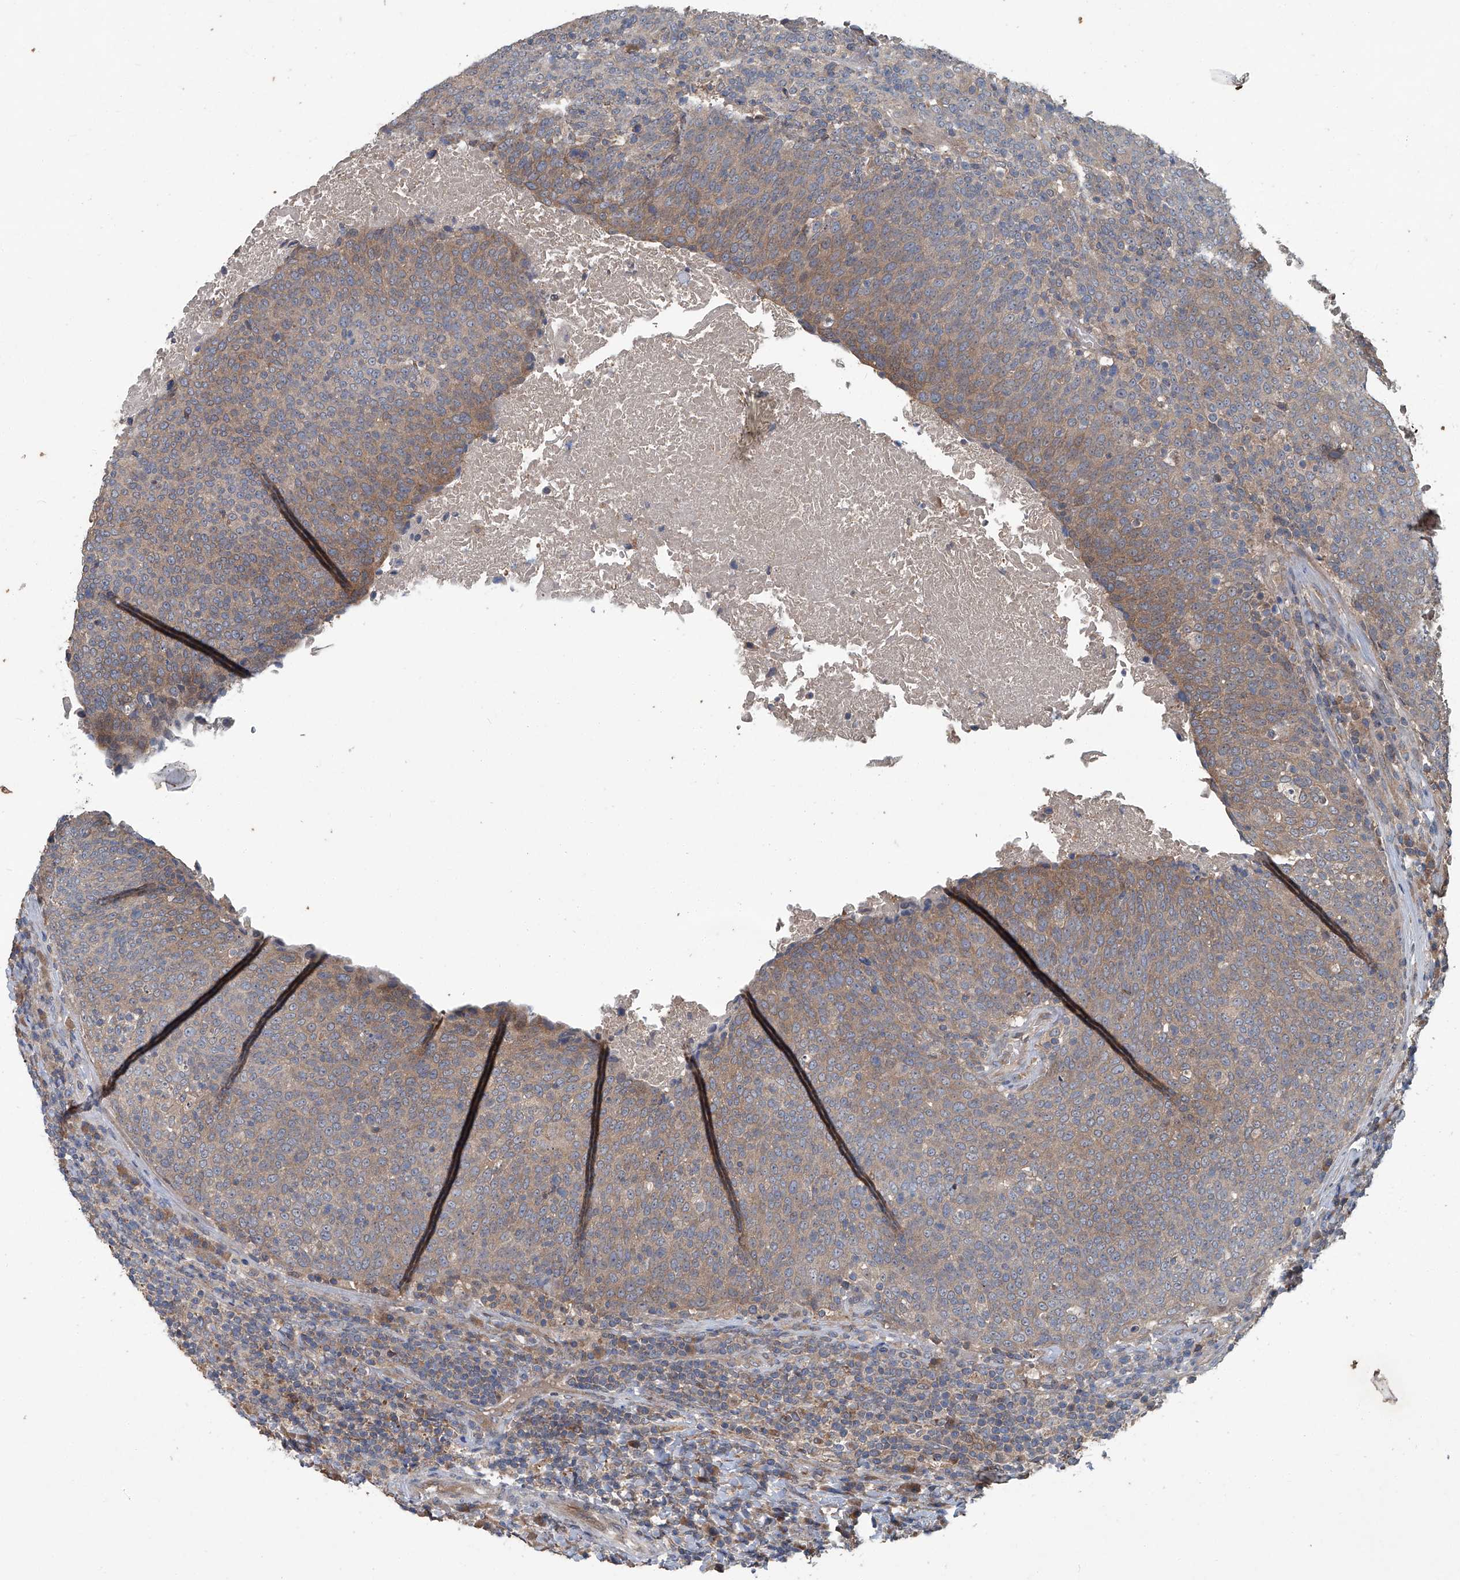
{"staining": {"intensity": "moderate", "quantity": "25%-75%", "location": "cytoplasmic/membranous"}, "tissue": "head and neck cancer", "cell_type": "Tumor cells", "image_type": "cancer", "snomed": [{"axis": "morphology", "description": "Squamous cell carcinoma, NOS"}, {"axis": "morphology", "description": "Squamous cell carcinoma, metastatic, NOS"}, {"axis": "topography", "description": "Lymph node"}, {"axis": "topography", "description": "Head-Neck"}], "caption": "Tumor cells display medium levels of moderate cytoplasmic/membranous staining in approximately 25%-75% of cells in squamous cell carcinoma (head and neck). (DAB (3,3'-diaminobenzidine) IHC, brown staining for protein, blue staining for nuclei).", "gene": "ANKRD34A", "patient": {"sex": "male", "age": 62}}